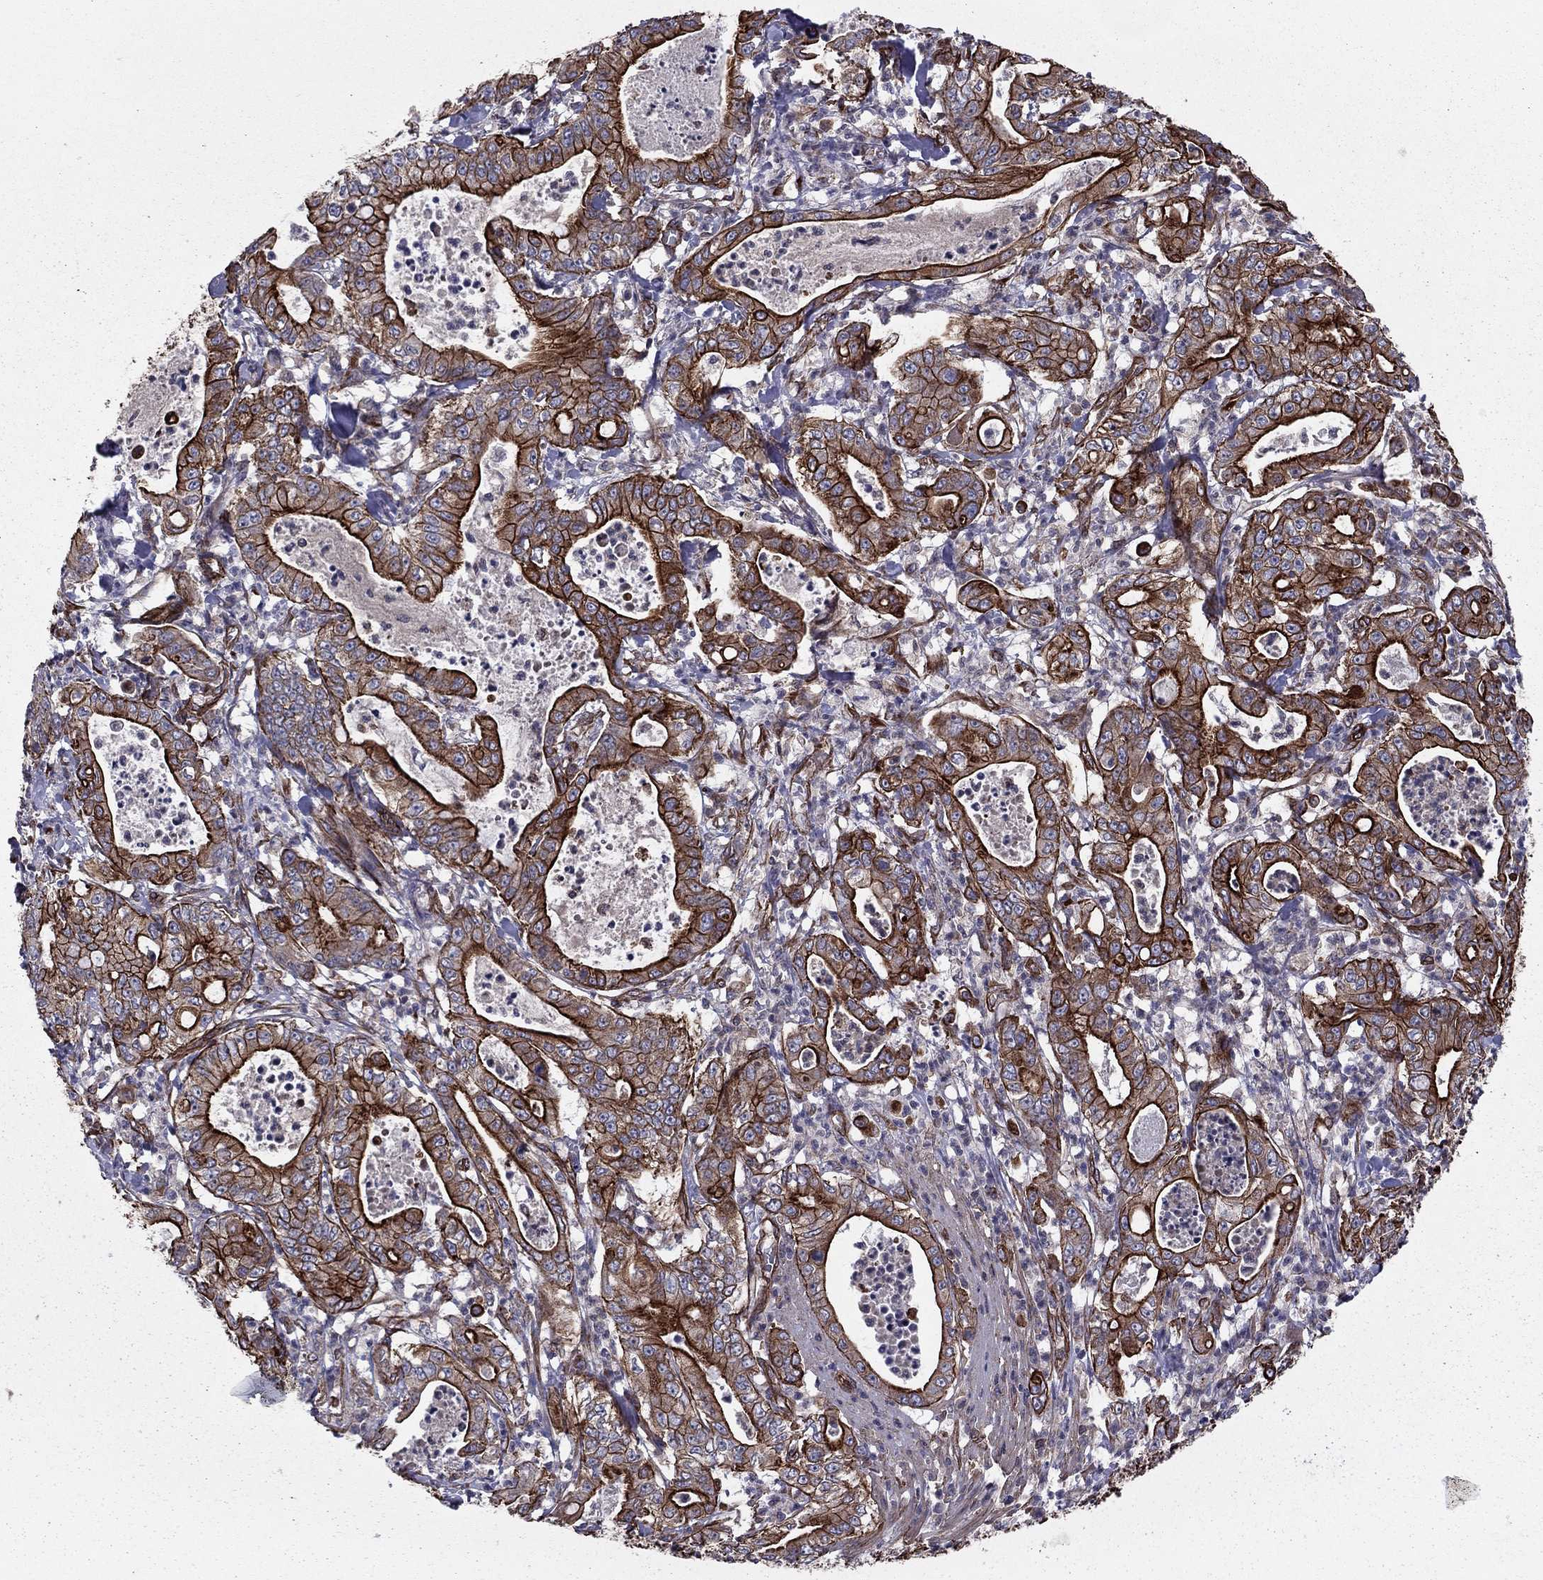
{"staining": {"intensity": "strong", "quantity": ">75%", "location": "cytoplasmic/membranous"}, "tissue": "pancreatic cancer", "cell_type": "Tumor cells", "image_type": "cancer", "snomed": [{"axis": "morphology", "description": "Adenocarcinoma, NOS"}, {"axis": "topography", "description": "Pancreas"}], "caption": "Pancreatic cancer (adenocarcinoma) stained with a brown dye shows strong cytoplasmic/membranous positive positivity in approximately >75% of tumor cells.", "gene": "SHMT1", "patient": {"sex": "male", "age": 71}}